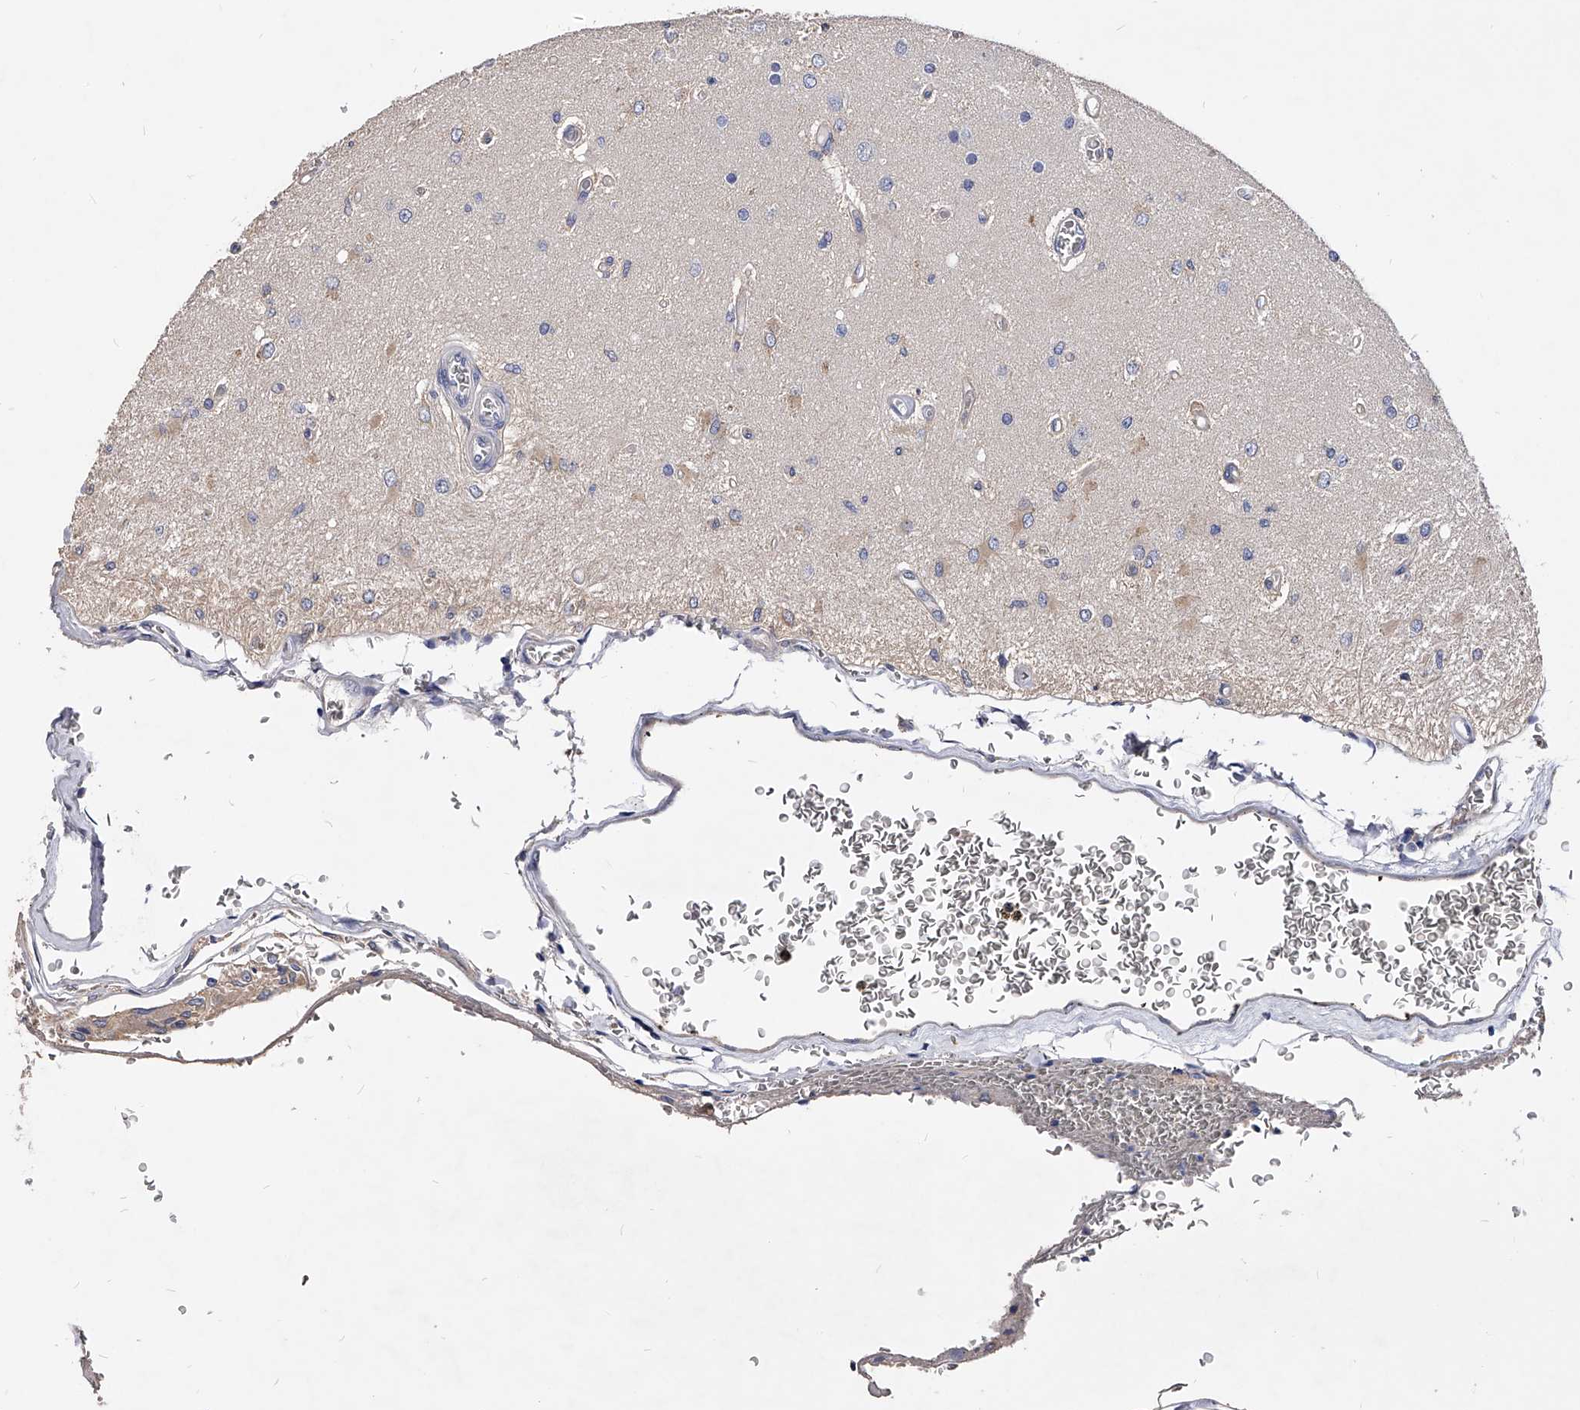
{"staining": {"intensity": "weak", "quantity": "<25%", "location": "cytoplasmic/membranous"}, "tissue": "glioma", "cell_type": "Tumor cells", "image_type": "cancer", "snomed": [{"axis": "morphology", "description": "Normal tissue, NOS"}, {"axis": "morphology", "description": "Glioma, malignant, High grade"}, {"axis": "topography", "description": "Cerebral cortex"}], "caption": "There is no significant expression in tumor cells of malignant high-grade glioma. (DAB immunohistochemistry (IHC) with hematoxylin counter stain).", "gene": "APEH", "patient": {"sex": "male", "age": 77}}